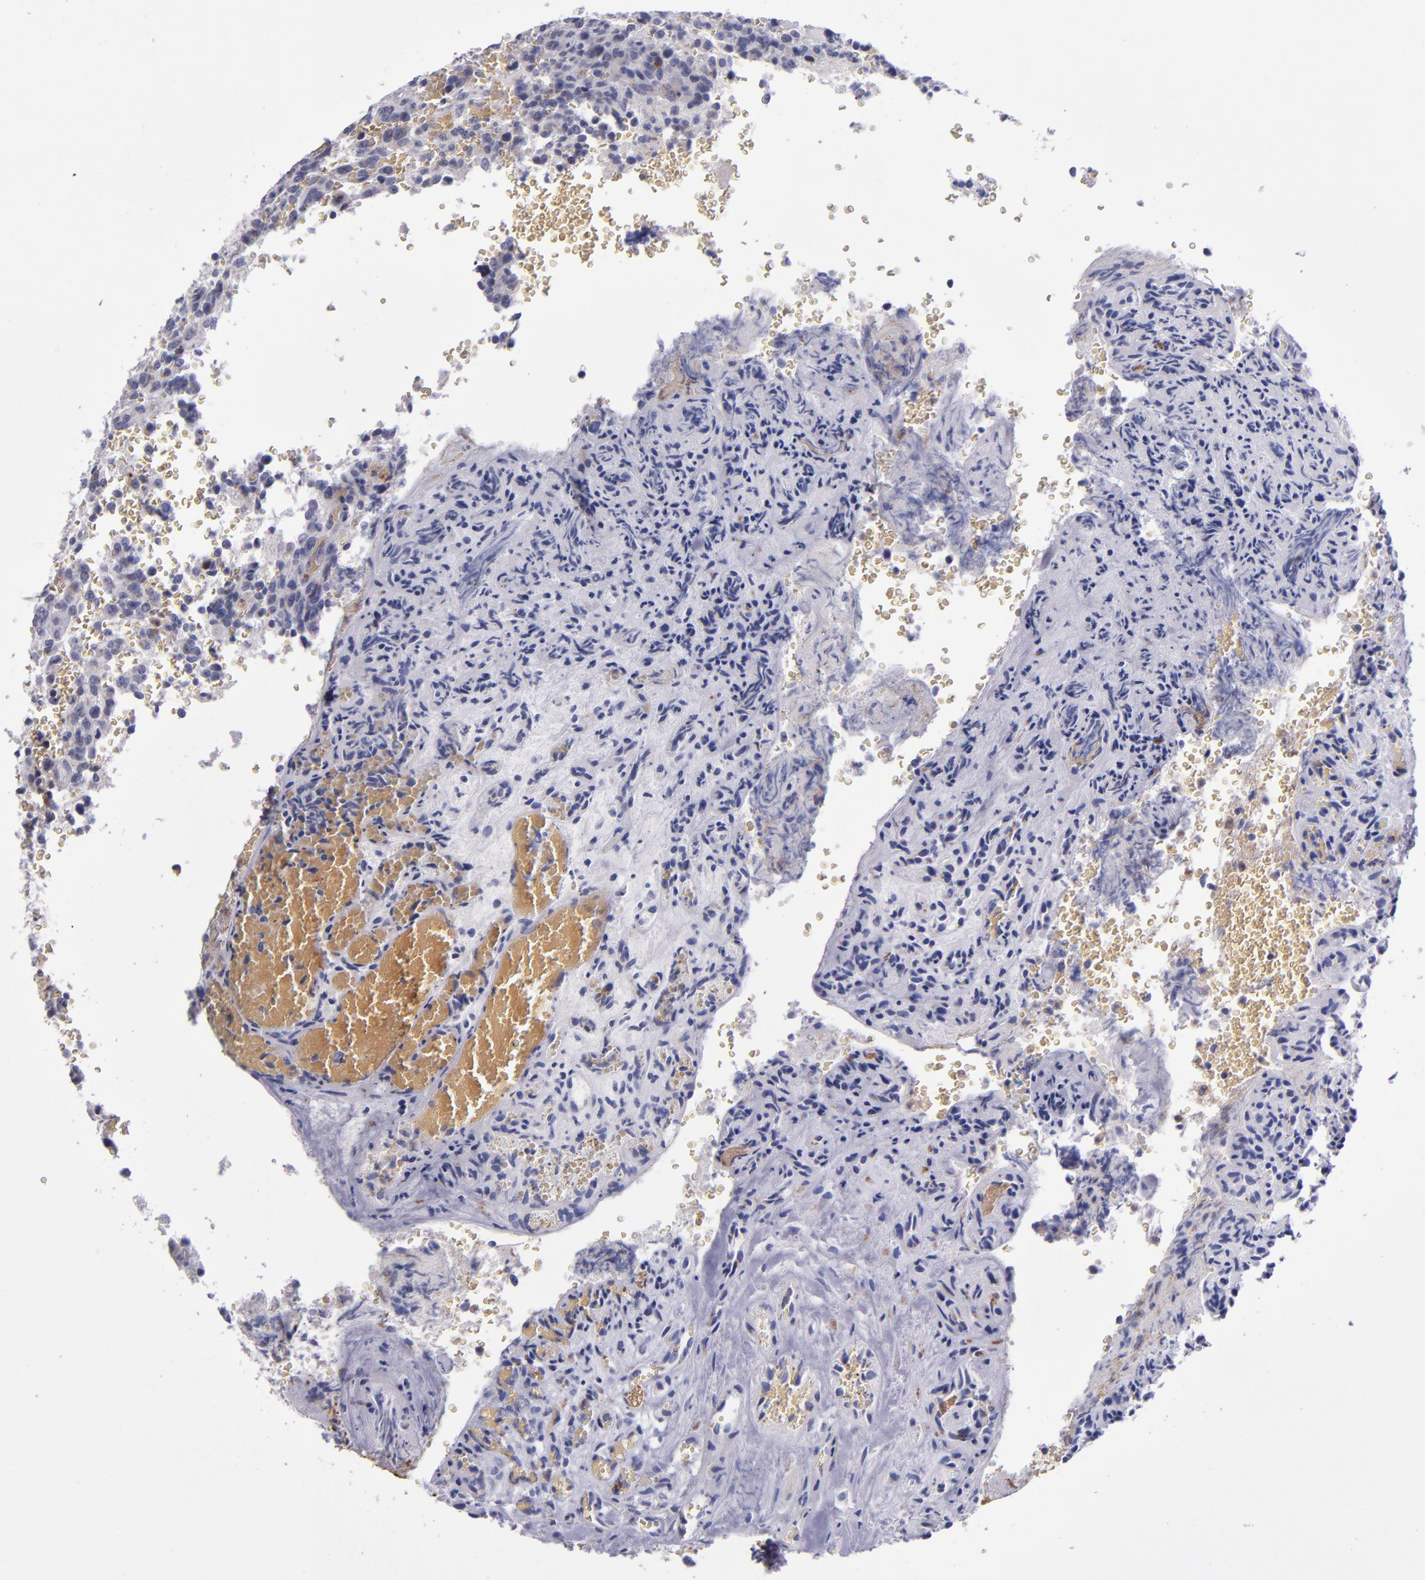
{"staining": {"intensity": "weak", "quantity": "<25%", "location": "cytoplasmic/membranous"}, "tissue": "glioma", "cell_type": "Tumor cells", "image_type": "cancer", "snomed": [{"axis": "morphology", "description": "Normal tissue, NOS"}, {"axis": "morphology", "description": "Glioma, malignant, High grade"}, {"axis": "topography", "description": "Cerebral cortex"}], "caption": "This micrograph is of glioma stained with immunohistochemistry to label a protein in brown with the nuclei are counter-stained blue. There is no expression in tumor cells.", "gene": "RAB41", "patient": {"sex": "male", "age": 56}}